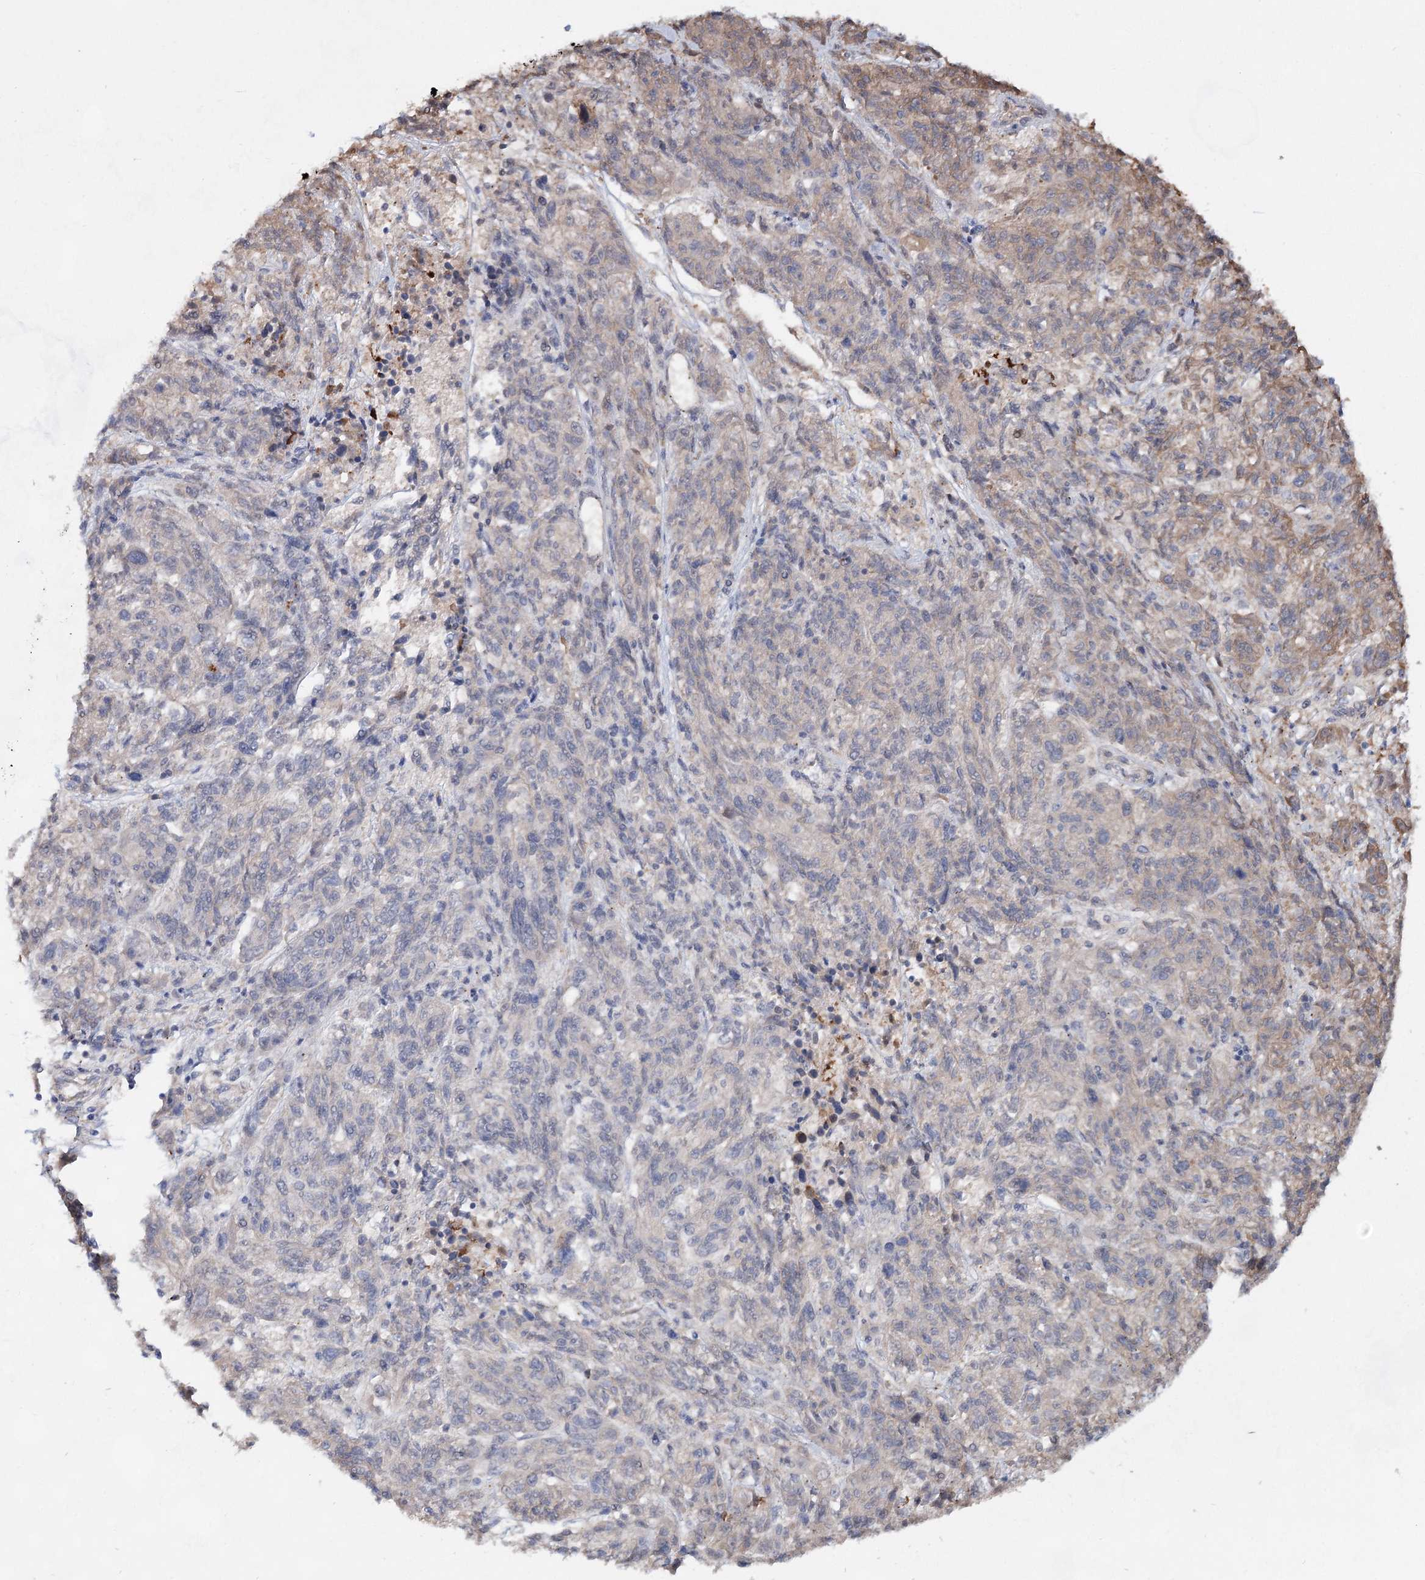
{"staining": {"intensity": "weak", "quantity": "<25%", "location": "cytoplasmic/membranous"}, "tissue": "melanoma", "cell_type": "Tumor cells", "image_type": "cancer", "snomed": [{"axis": "morphology", "description": "Malignant melanoma, NOS"}, {"axis": "topography", "description": "Skin"}], "caption": "Human melanoma stained for a protein using IHC displays no positivity in tumor cells.", "gene": "TASOR2", "patient": {"sex": "male", "age": 53}}